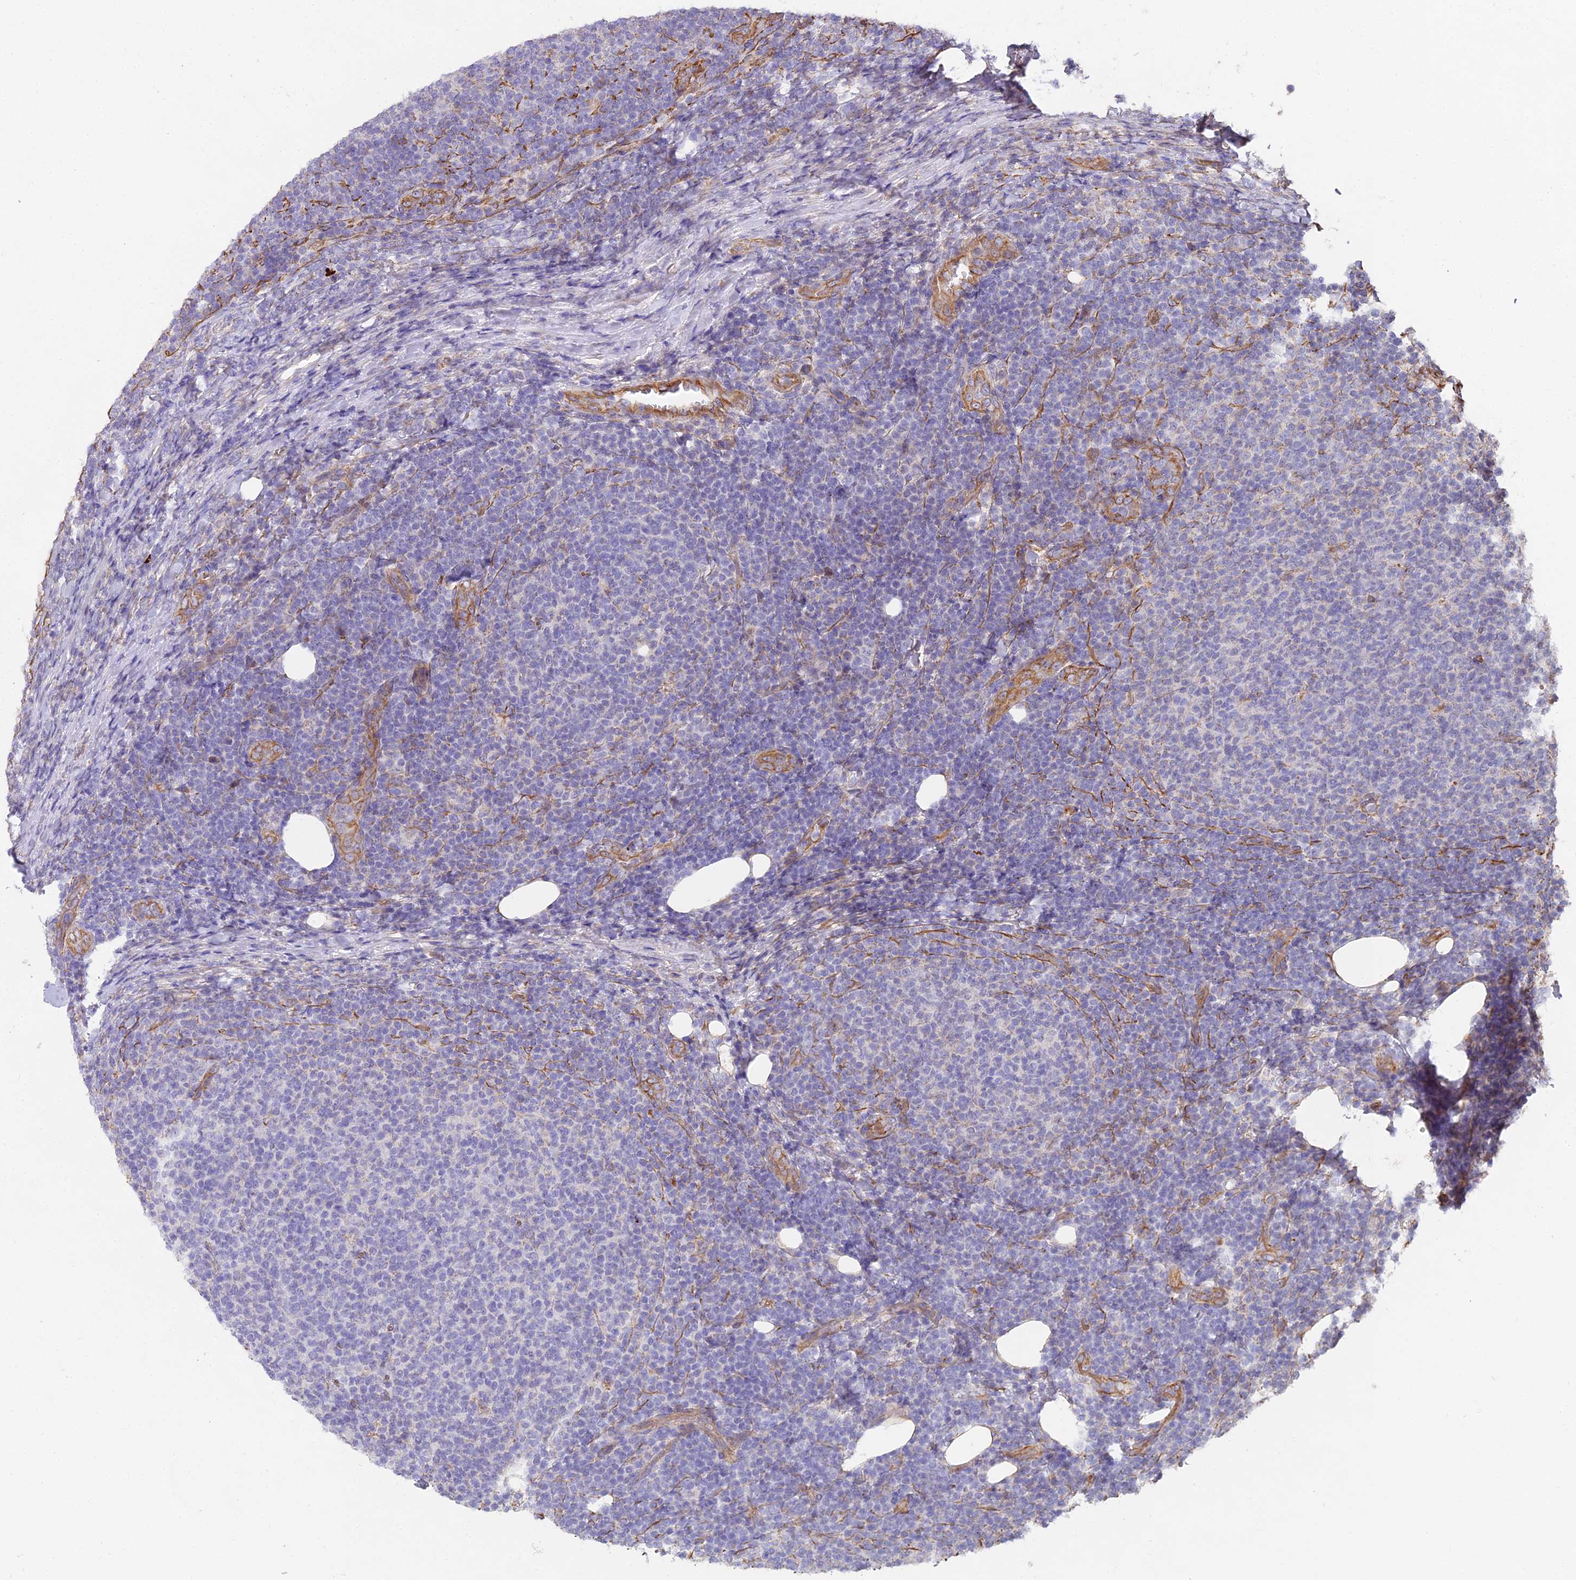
{"staining": {"intensity": "negative", "quantity": "none", "location": "none"}, "tissue": "lymphoma", "cell_type": "Tumor cells", "image_type": "cancer", "snomed": [{"axis": "morphology", "description": "Malignant lymphoma, non-Hodgkin's type, Low grade"}, {"axis": "topography", "description": "Lymph node"}], "caption": "Malignant lymphoma, non-Hodgkin's type (low-grade) was stained to show a protein in brown. There is no significant positivity in tumor cells.", "gene": "BEX4", "patient": {"sex": "male", "age": 66}}